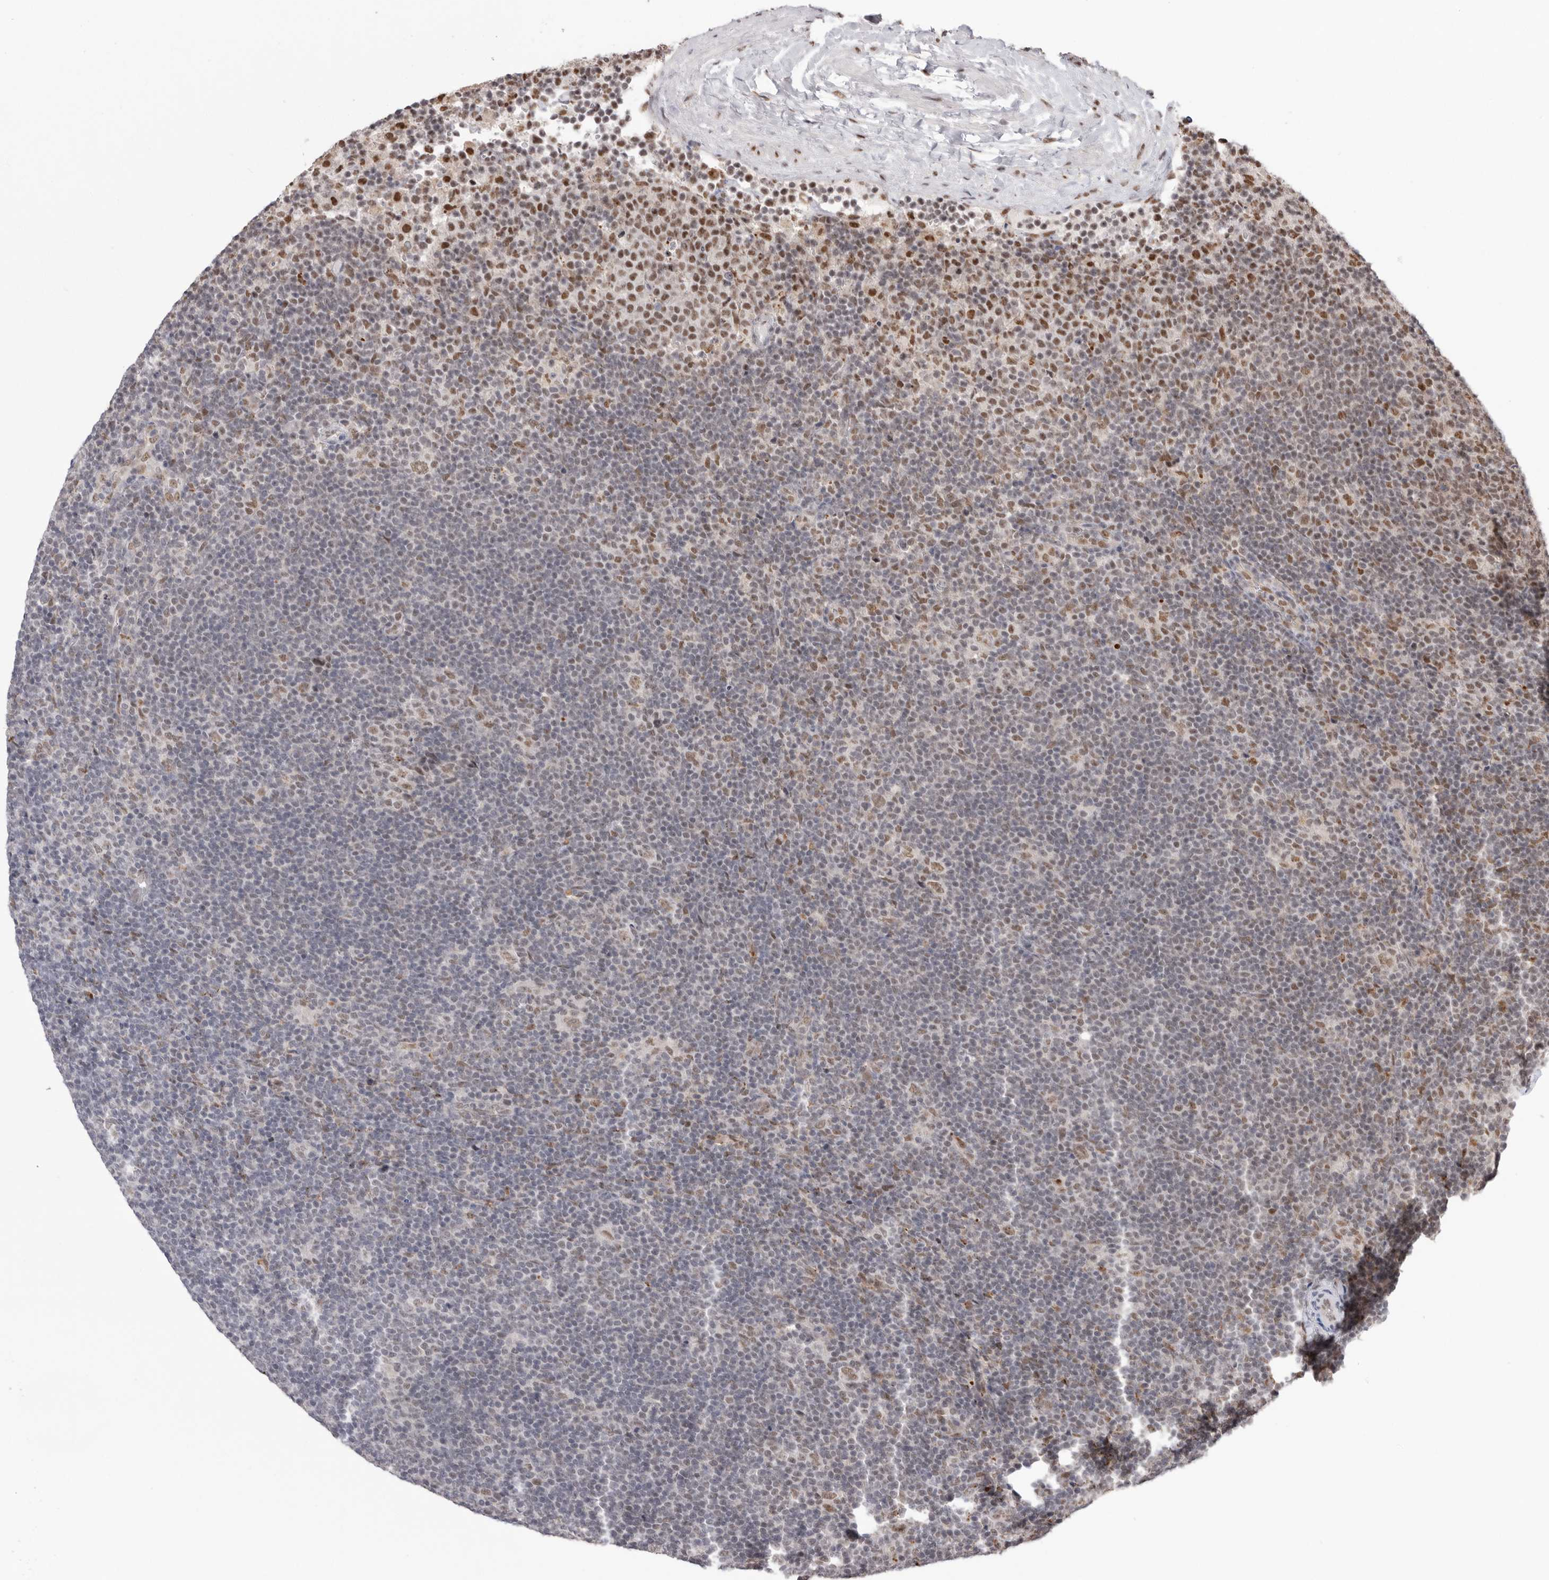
{"staining": {"intensity": "moderate", "quantity": ">75%", "location": "nuclear"}, "tissue": "lymphoma", "cell_type": "Tumor cells", "image_type": "cancer", "snomed": [{"axis": "morphology", "description": "Hodgkin's disease, NOS"}, {"axis": "topography", "description": "Lymph node"}], "caption": "Hodgkin's disease stained for a protein reveals moderate nuclear positivity in tumor cells. The staining is performed using DAB (3,3'-diaminobenzidine) brown chromogen to label protein expression. The nuclei are counter-stained blue using hematoxylin.", "gene": "BCLAF3", "patient": {"sex": "female", "age": 57}}